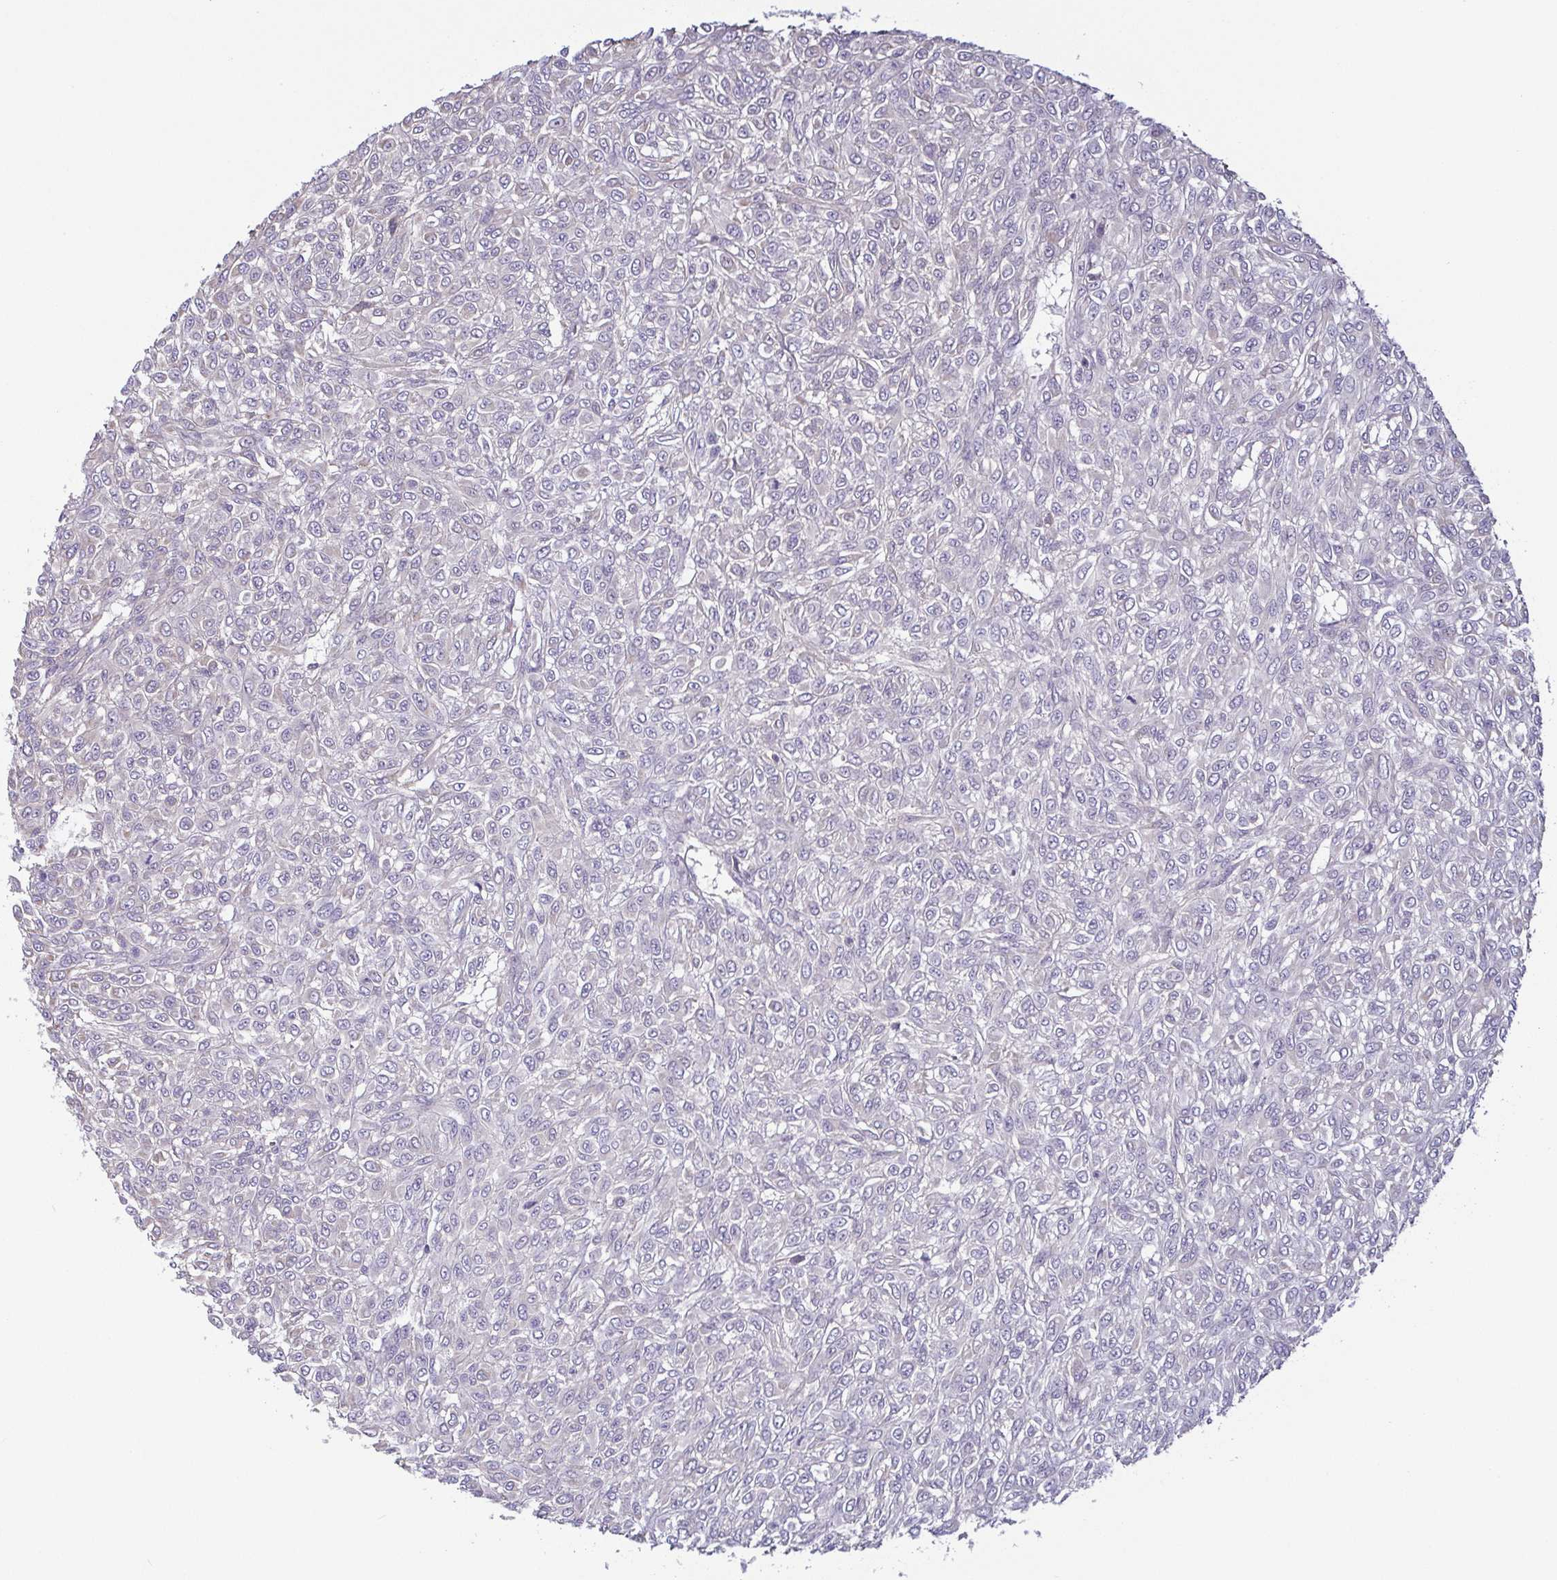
{"staining": {"intensity": "negative", "quantity": "none", "location": "none"}, "tissue": "renal cancer", "cell_type": "Tumor cells", "image_type": "cancer", "snomed": [{"axis": "morphology", "description": "Adenocarcinoma, NOS"}, {"axis": "topography", "description": "Kidney"}], "caption": "Tumor cells show no significant staining in adenocarcinoma (renal). Brightfield microscopy of immunohistochemistry stained with DAB (3,3'-diaminobenzidine) (brown) and hematoxylin (blue), captured at high magnification.", "gene": "ECM1", "patient": {"sex": "male", "age": 58}}